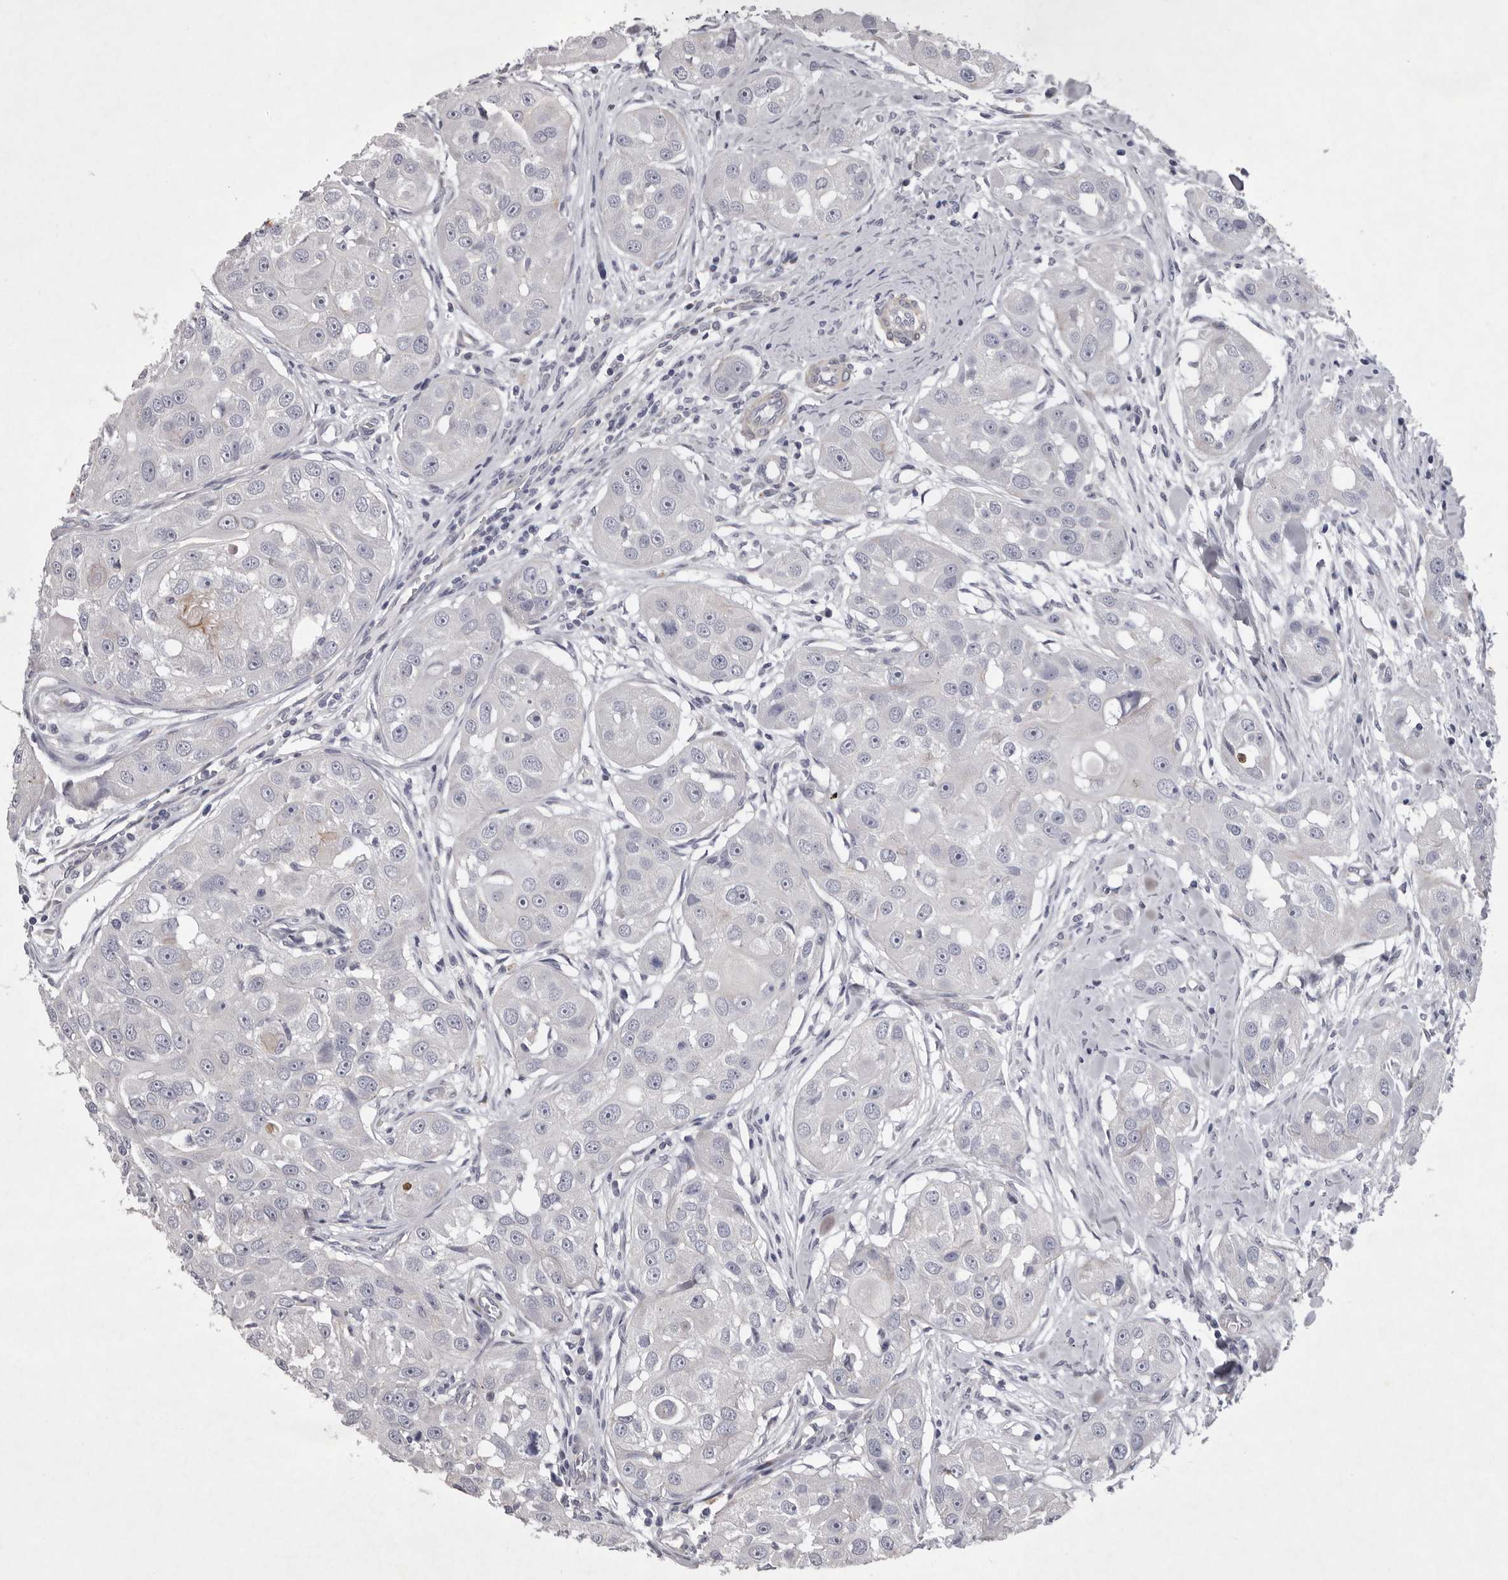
{"staining": {"intensity": "negative", "quantity": "none", "location": "none"}, "tissue": "head and neck cancer", "cell_type": "Tumor cells", "image_type": "cancer", "snomed": [{"axis": "morphology", "description": "Normal tissue, NOS"}, {"axis": "morphology", "description": "Squamous cell carcinoma, NOS"}, {"axis": "topography", "description": "Skeletal muscle"}, {"axis": "topography", "description": "Head-Neck"}], "caption": "This is a image of immunohistochemistry staining of head and neck squamous cell carcinoma, which shows no staining in tumor cells.", "gene": "NKAIN4", "patient": {"sex": "male", "age": 51}}